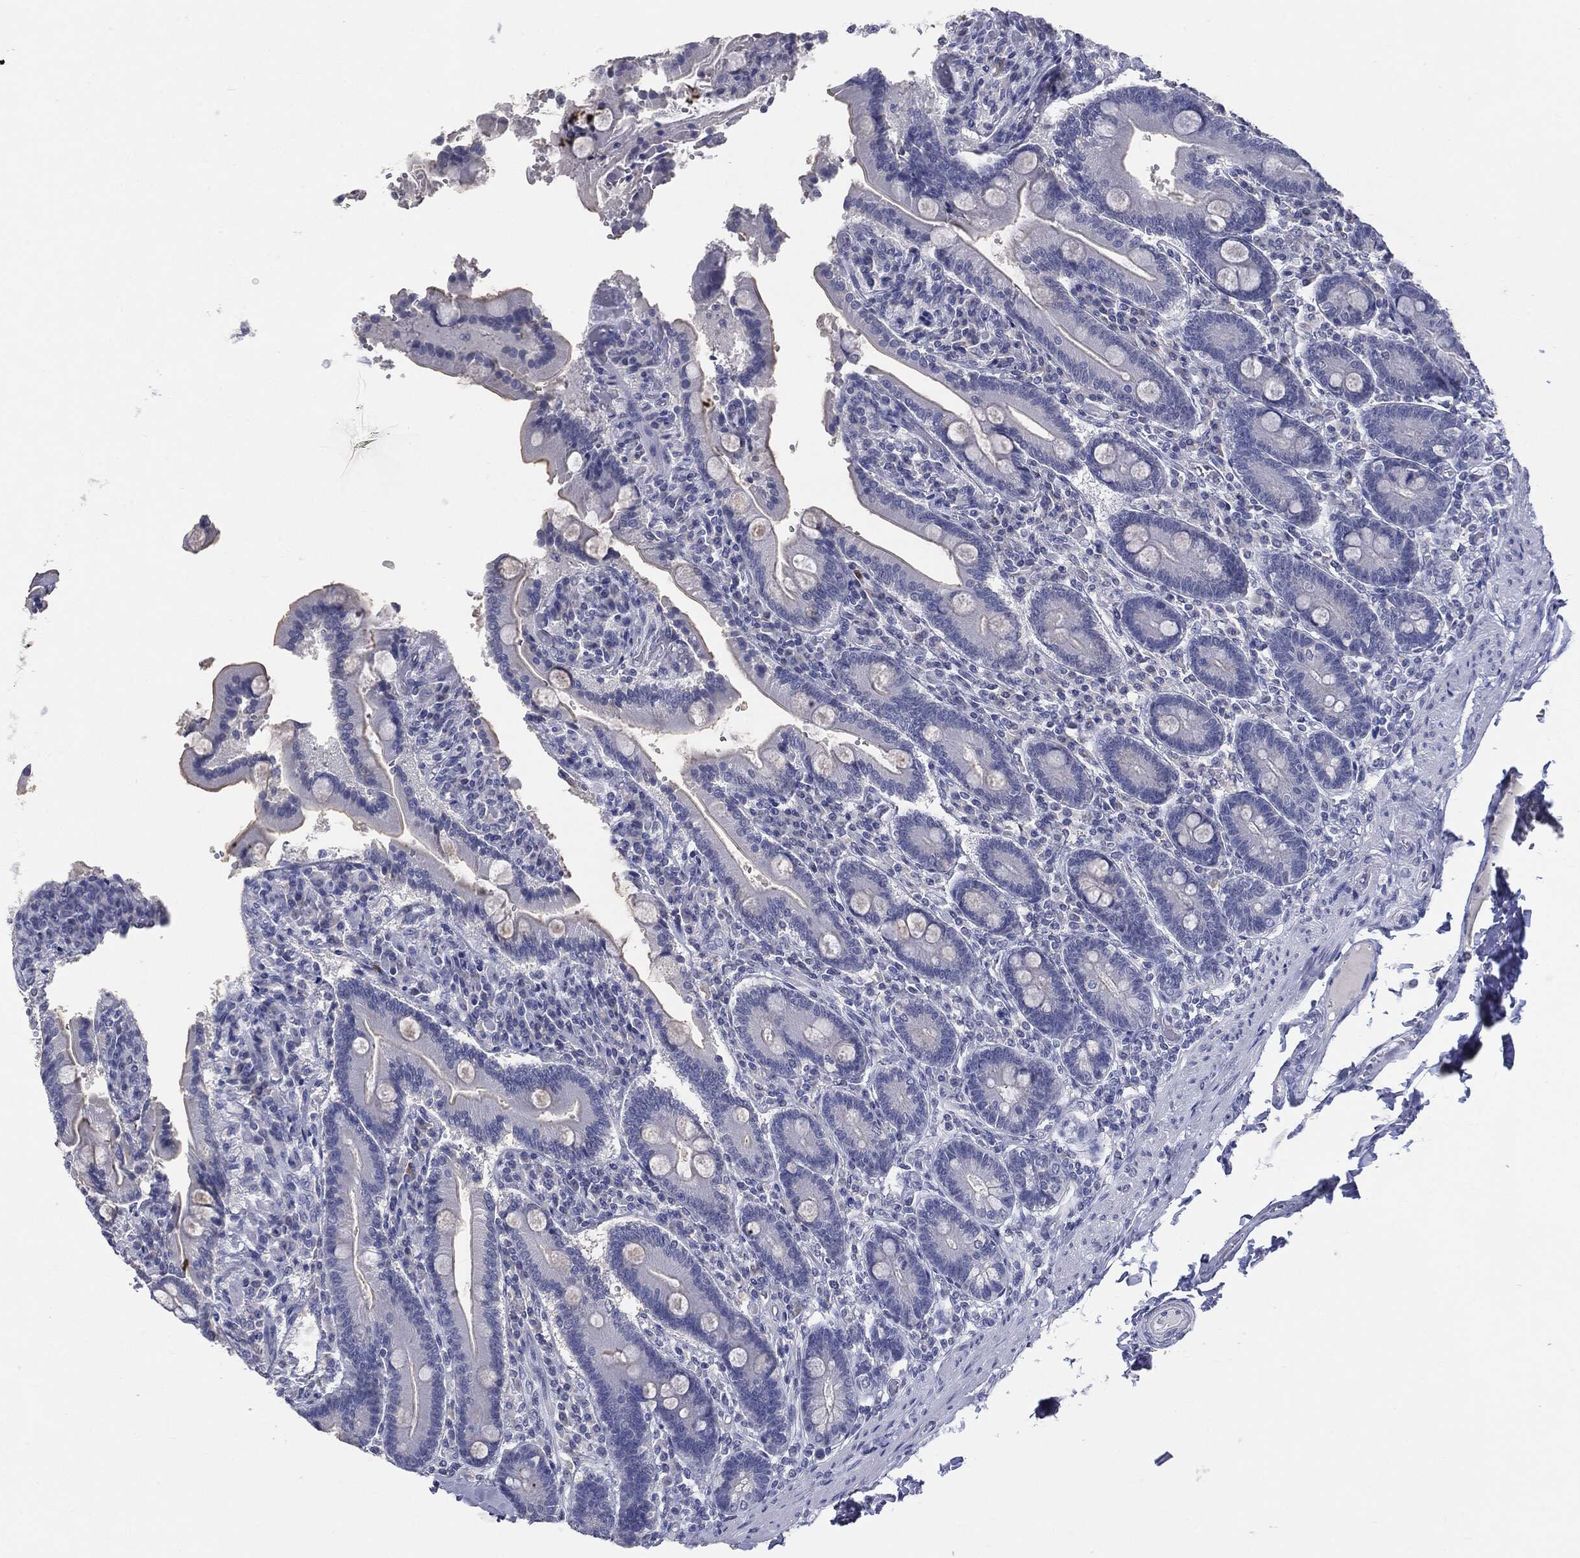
{"staining": {"intensity": "negative", "quantity": "none", "location": "none"}, "tissue": "duodenum", "cell_type": "Glandular cells", "image_type": "normal", "snomed": [{"axis": "morphology", "description": "Normal tissue, NOS"}, {"axis": "topography", "description": "Duodenum"}], "caption": "Immunohistochemistry (IHC) of unremarkable human duodenum demonstrates no expression in glandular cells. The staining was performed using DAB (3,3'-diaminobenzidine) to visualize the protein expression in brown, while the nuclei were stained in blue with hematoxylin (Magnification: 20x).", "gene": "TSHB", "patient": {"sex": "female", "age": 62}}